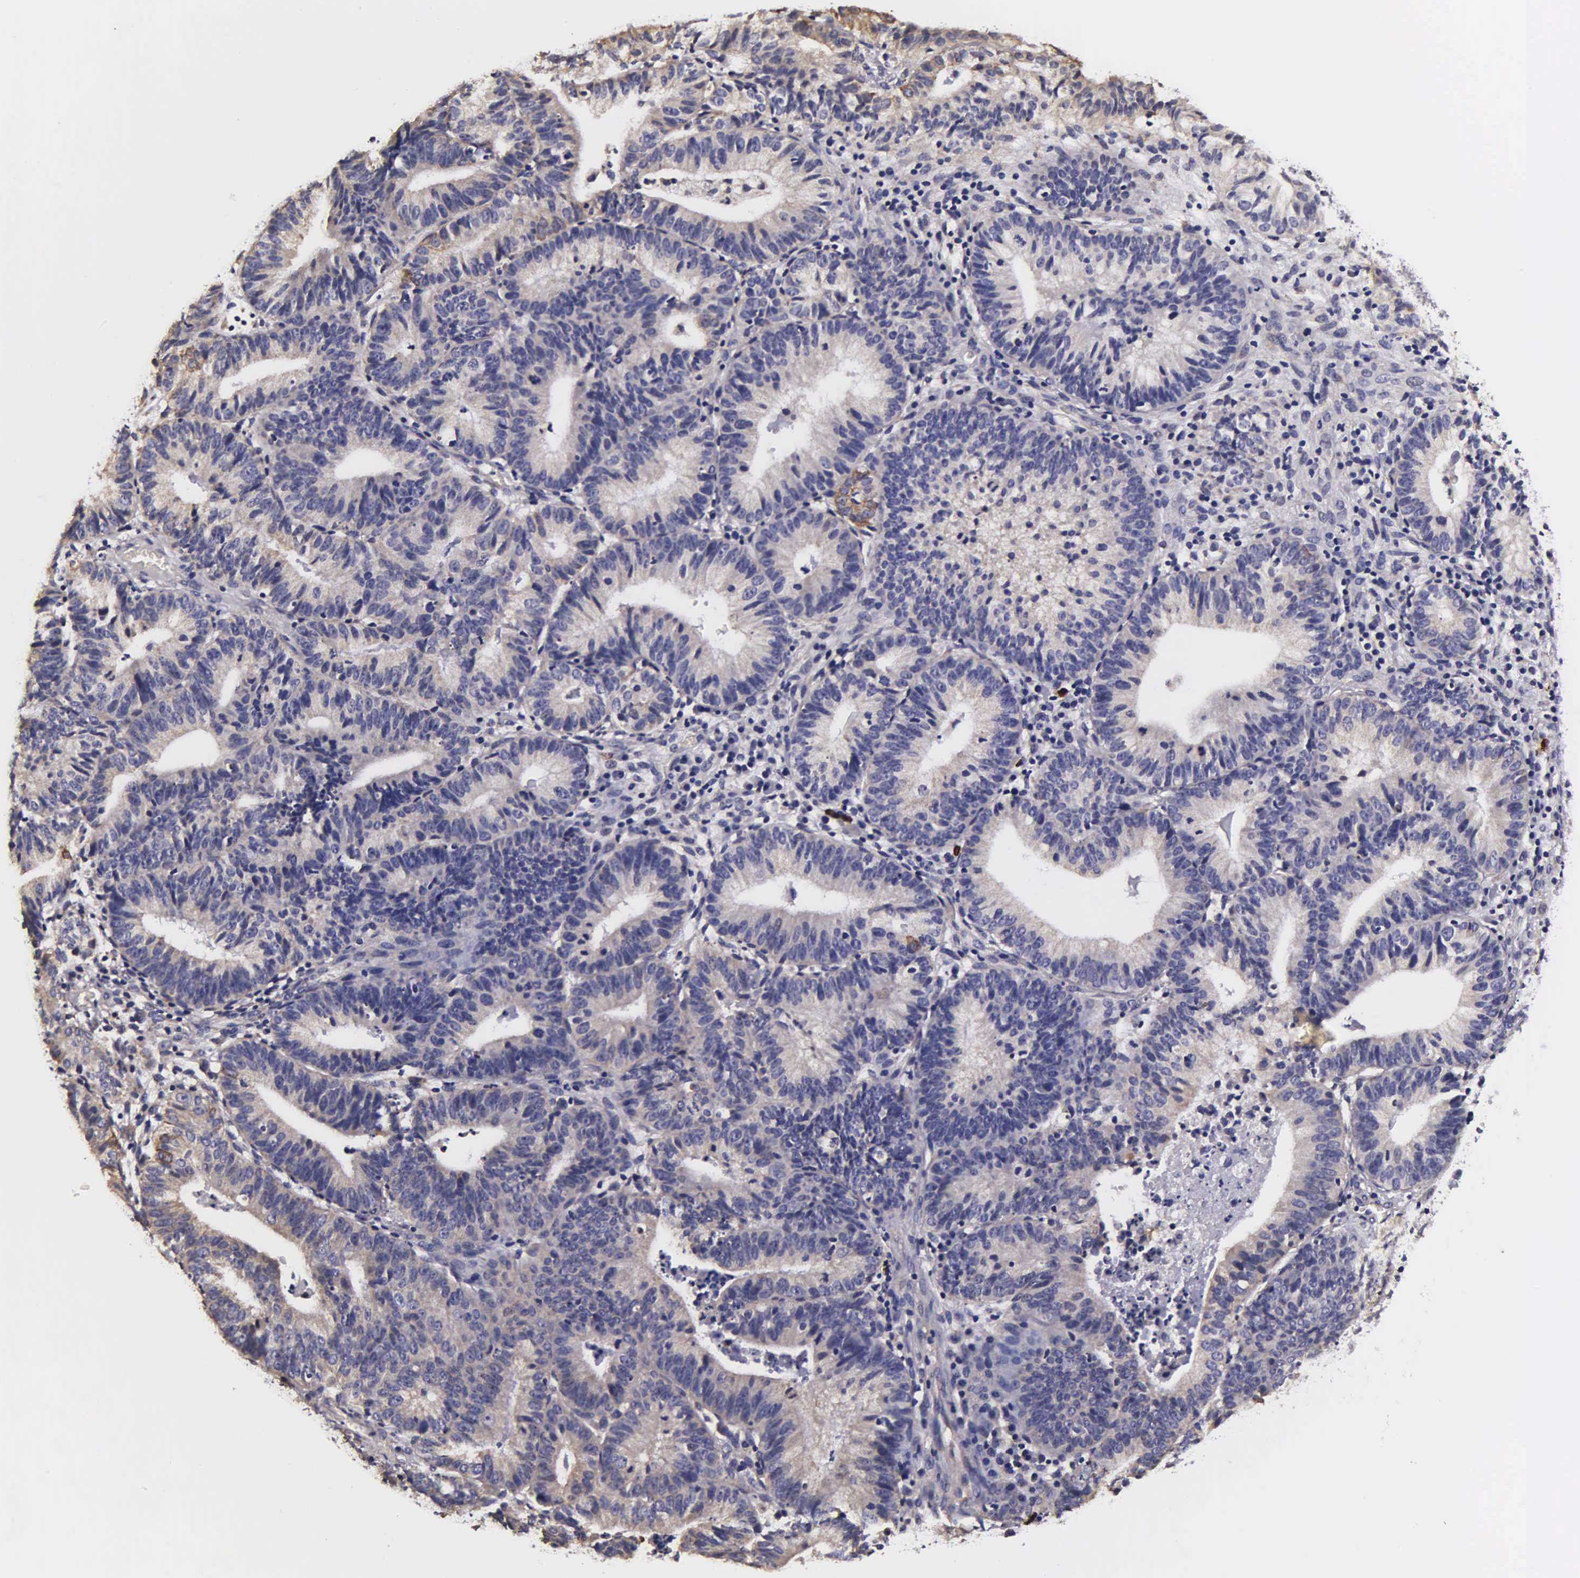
{"staining": {"intensity": "weak", "quantity": ">75%", "location": "cytoplasmic/membranous"}, "tissue": "cervical cancer", "cell_type": "Tumor cells", "image_type": "cancer", "snomed": [{"axis": "morphology", "description": "Adenocarcinoma, NOS"}, {"axis": "topography", "description": "Cervix"}], "caption": "There is low levels of weak cytoplasmic/membranous staining in tumor cells of cervical cancer, as demonstrated by immunohistochemical staining (brown color).", "gene": "PSMA3", "patient": {"sex": "female", "age": 60}}